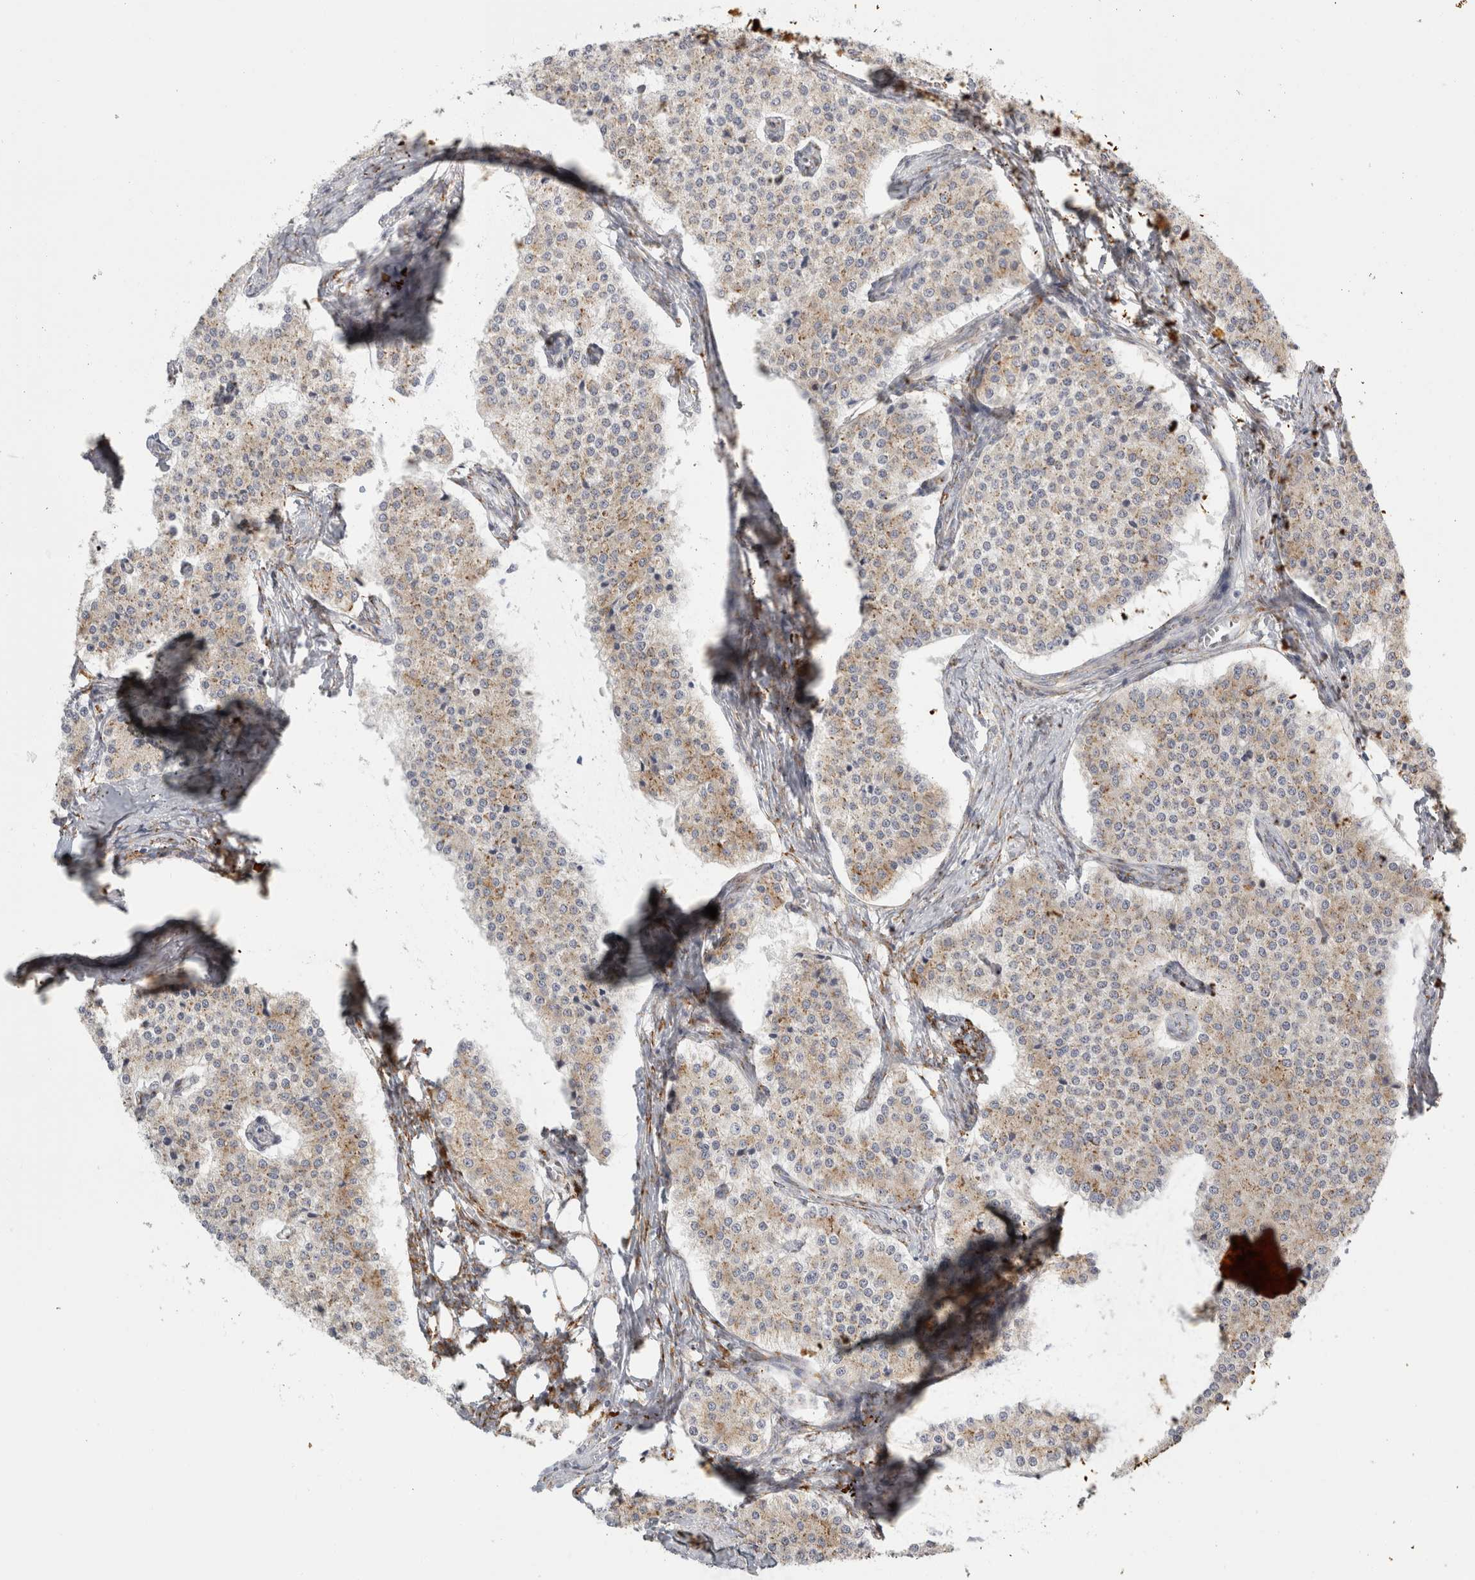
{"staining": {"intensity": "weak", "quantity": "25%-75%", "location": "cytoplasmic/membranous"}, "tissue": "carcinoid", "cell_type": "Tumor cells", "image_type": "cancer", "snomed": [{"axis": "morphology", "description": "Carcinoid, malignant, NOS"}, {"axis": "topography", "description": "Colon"}], "caption": "Carcinoid was stained to show a protein in brown. There is low levels of weak cytoplasmic/membranous staining in approximately 25%-75% of tumor cells.", "gene": "OSTN", "patient": {"sex": "female", "age": 52}}